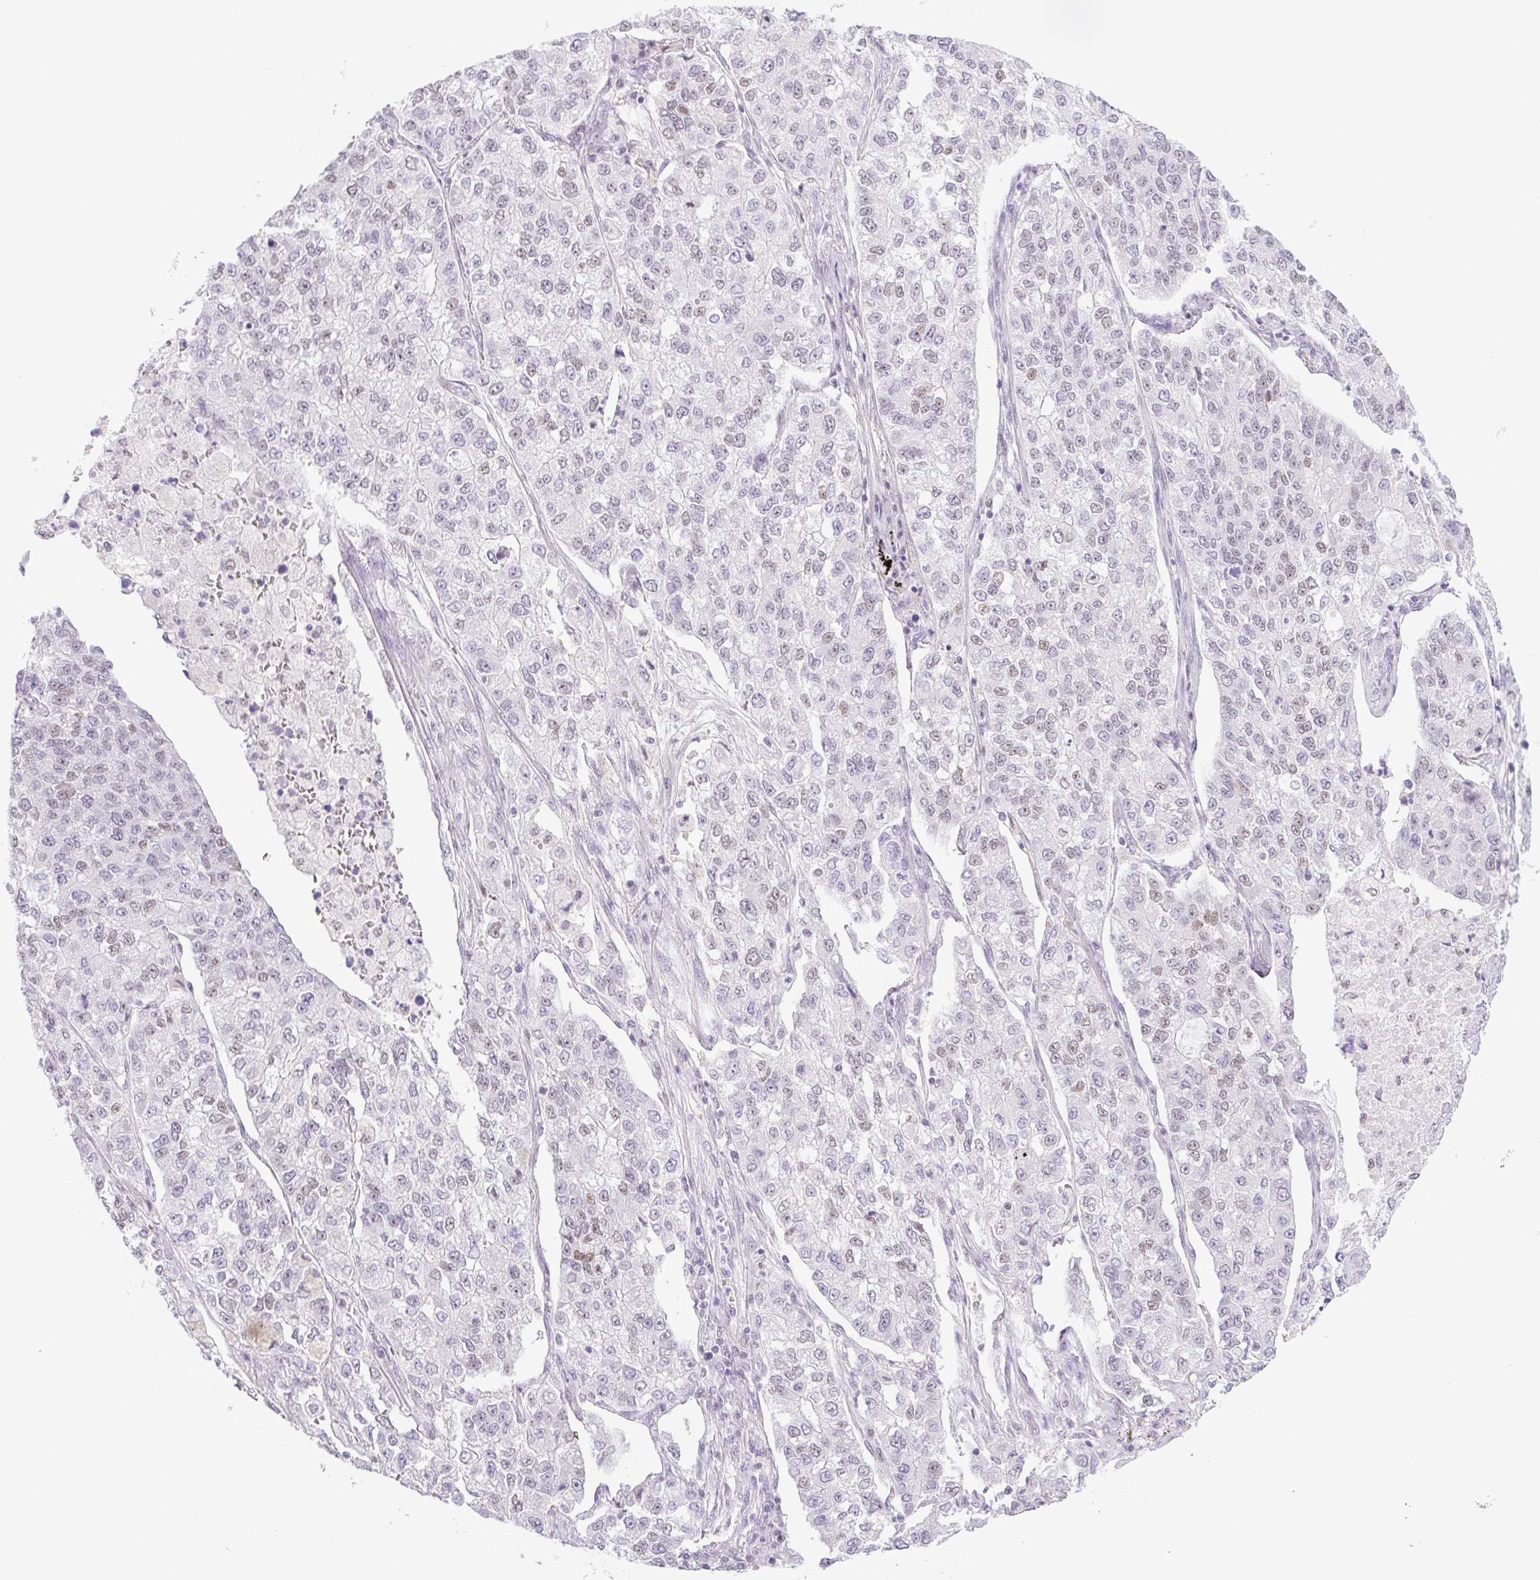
{"staining": {"intensity": "weak", "quantity": "<25%", "location": "nuclear"}, "tissue": "lung cancer", "cell_type": "Tumor cells", "image_type": "cancer", "snomed": [{"axis": "morphology", "description": "Adenocarcinoma, NOS"}, {"axis": "topography", "description": "Lung"}], "caption": "Immunohistochemistry image of neoplastic tissue: lung cancer (adenocarcinoma) stained with DAB (3,3'-diaminobenzidine) reveals no significant protein expression in tumor cells.", "gene": "TLE3", "patient": {"sex": "male", "age": 49}}